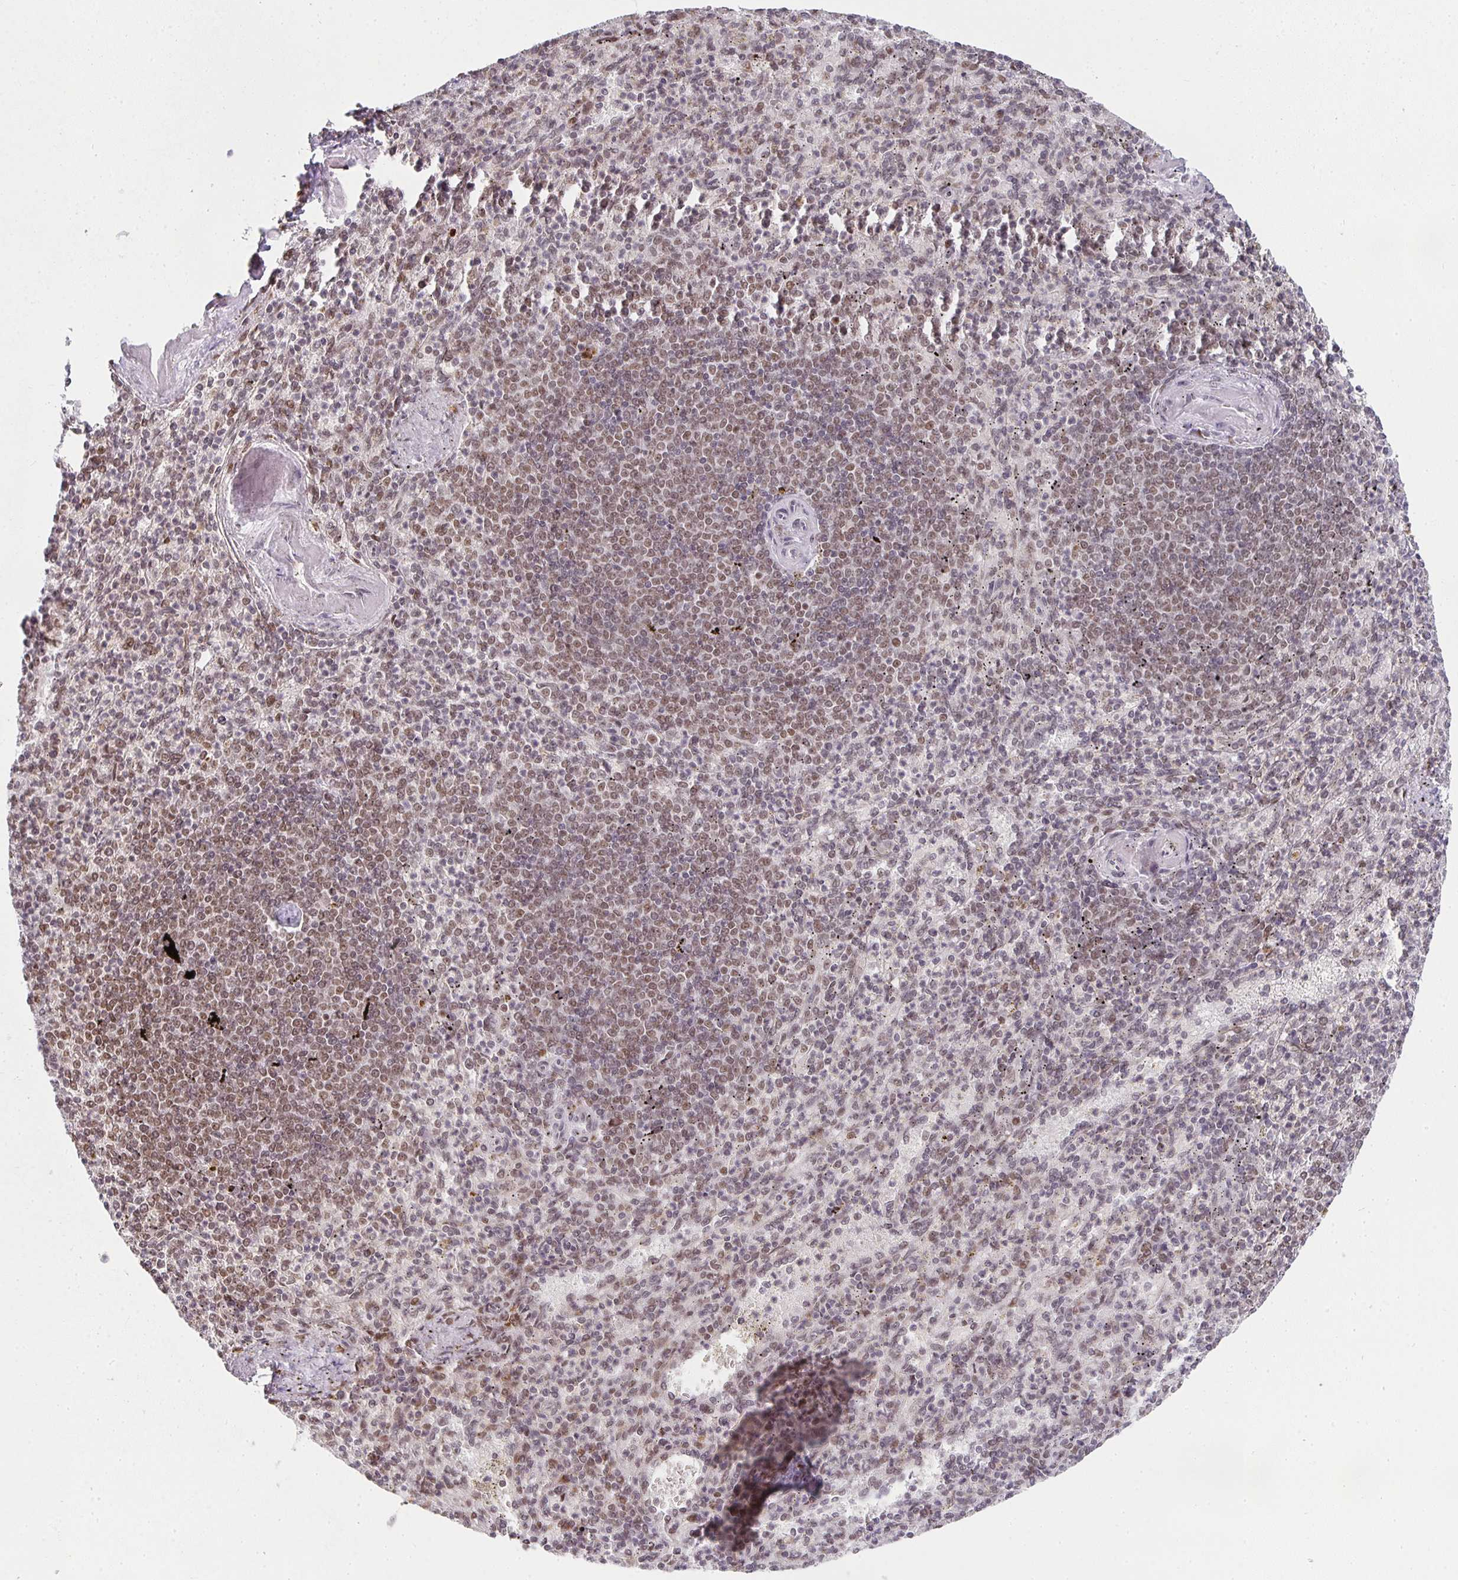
{"staining": {"intensity": "moderate", "quantity": "25%-75%", "location": "nuclear"}, "tissue": "spleen", "cell_type": "Cells in red pulp", "image_type": "normal", "snomed": [{"axis": "morphology", "description": "Normal tissue, NOS"}, {"axis": "topography", "description": "Spleen"}], "caption": "Immunohistochemistry image of normal spleen: spleen stained using IHC shows medium levels of moderate protein expression localized specifically in the nuclear of cells in red pulp, appearing as a nuclear brown color.", "gene": "SMARCA2", "patient": {"sex": "female", "age": 74}}